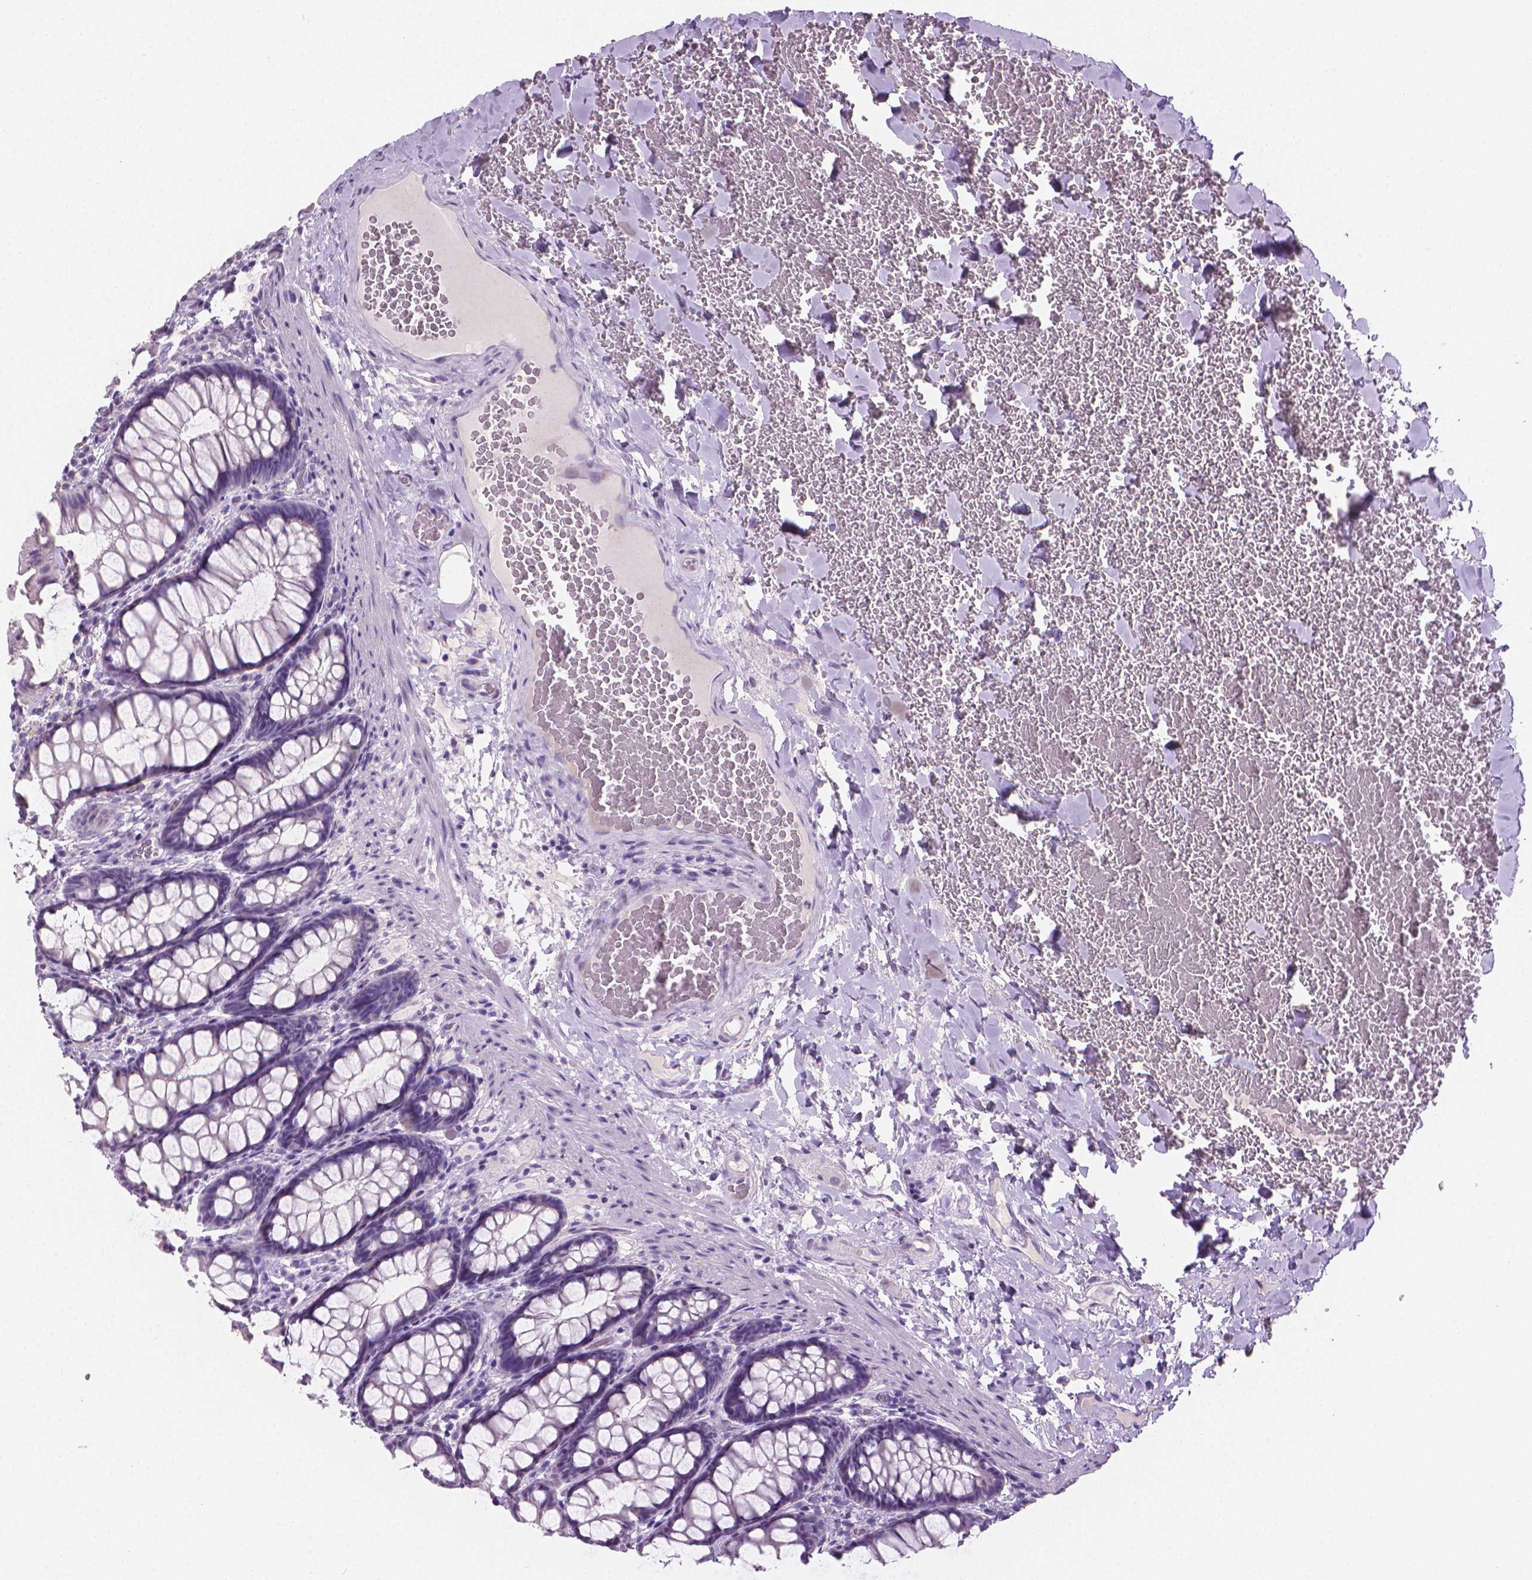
{"staining": {"intensity": "negative", "quantity": "none", "location": "none"}, "tissue": "colon", "cell_type": "Endothelial cells", "image_type": "normal", "snomed": [{"axis": "morphology", "description": "Normal tissue, NOS"}, {"axis": "topography", "description": "Colon"}], "caption": "Endothelial cells show no significant protein staining in normal colon. (Stains: DAB immunohistochemistry (IHC) with hematoxylin counter stain, Microscopy: brightfield microscopy at high magnification).", "gene": "TNNI2", "patient": {"sex": "male", "age": 47}}